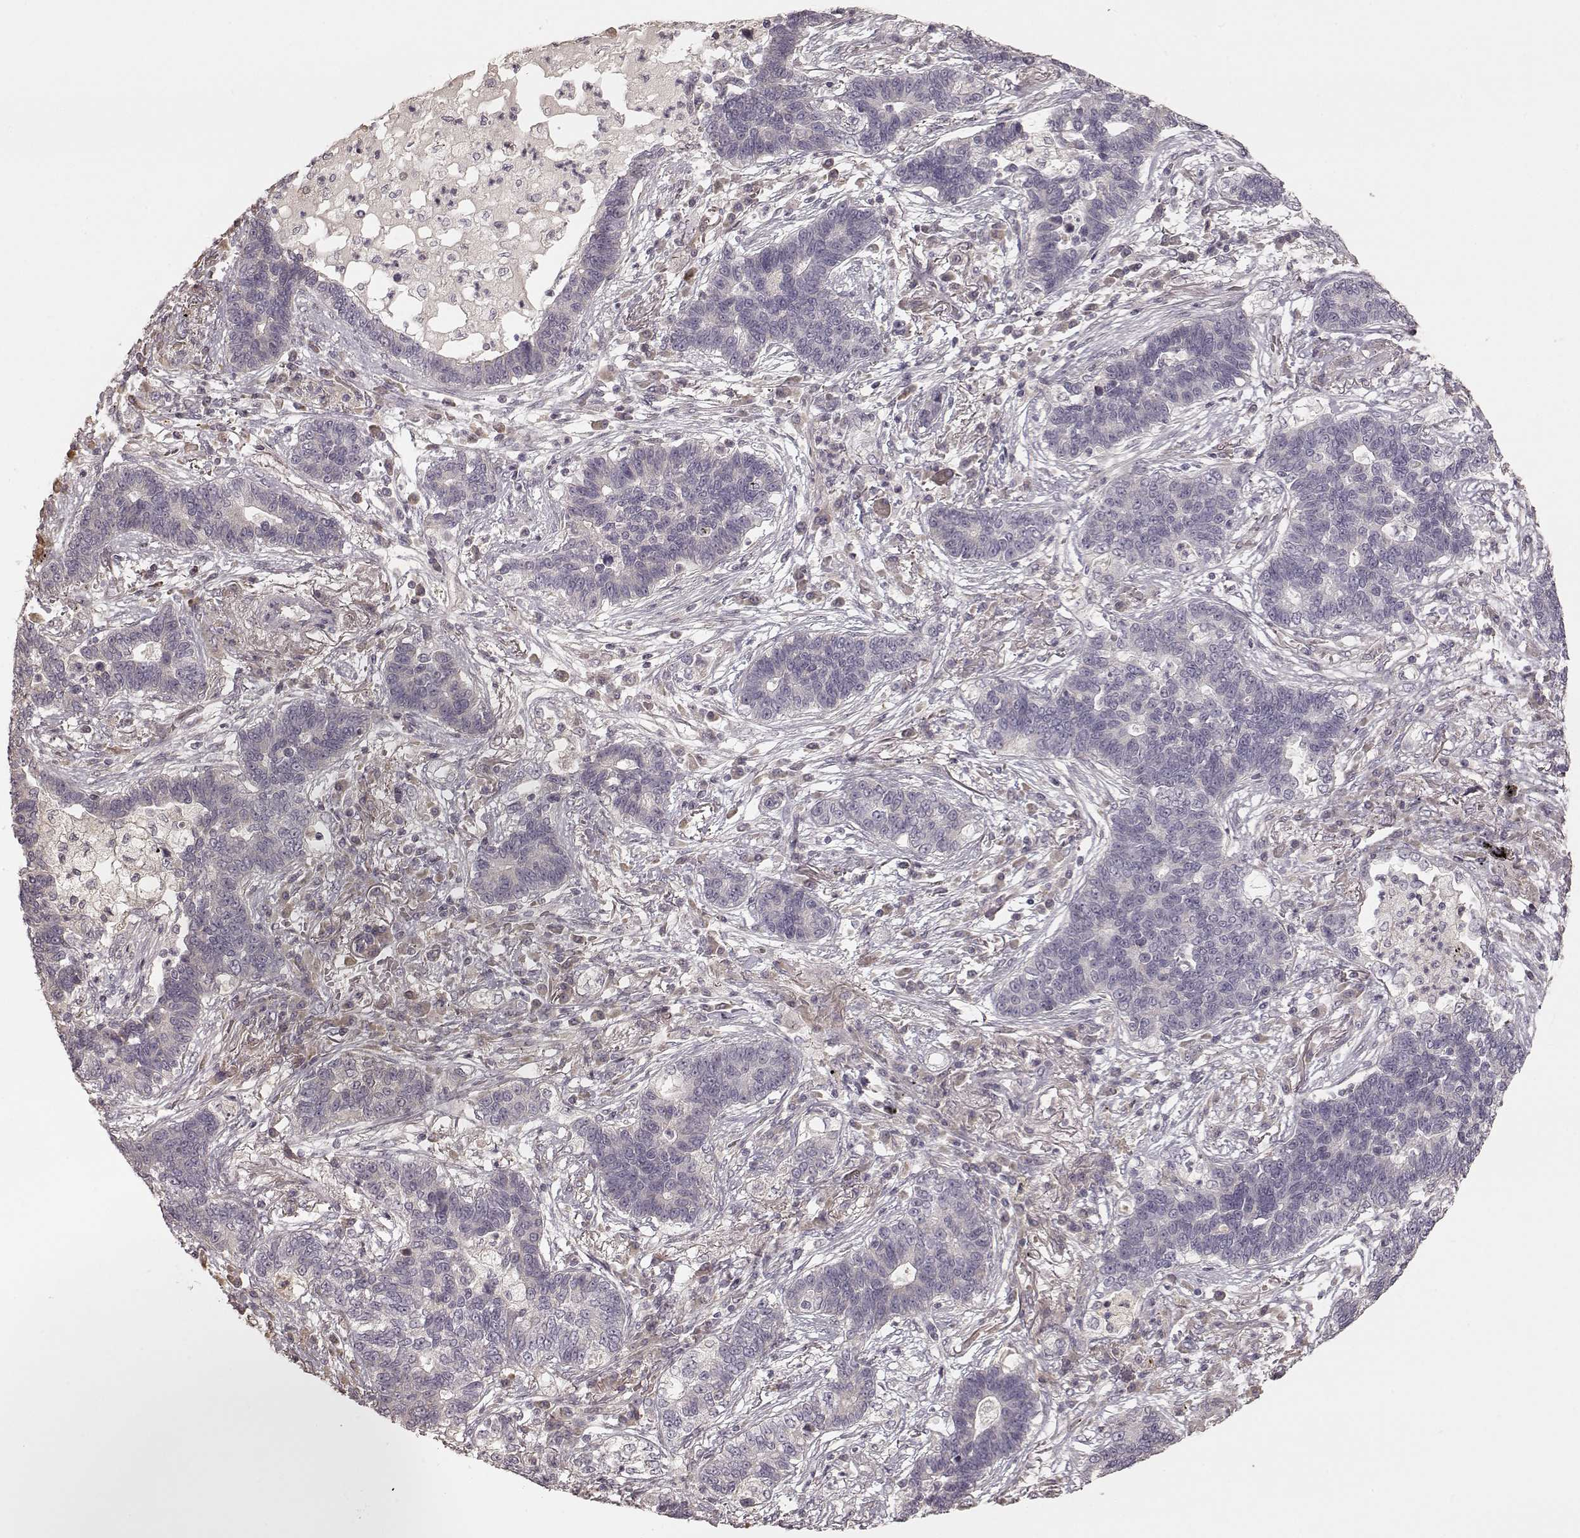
{"staining": {"intensity": "negative", "quantity": "none", "location": "none"}, "tissue": "lung cancer", "cell_type": "Tumor cells", "image_type": "cancer", "snomed": [{"axis": "morphology", "description": "Adenocarcinoma, NOS"}, {"axis": "topography", "description": "Lung"}], "caption": "This micrograph is of lung cancer (adenocarcinoma) stained with immunohistochemistry (IHC) to label a protein in brown with the nuclei are counter-stained blue. There is no staining in tumor cells.", "gene": "KCNJ9", "patient": {"sex": "female", "age": 57}}